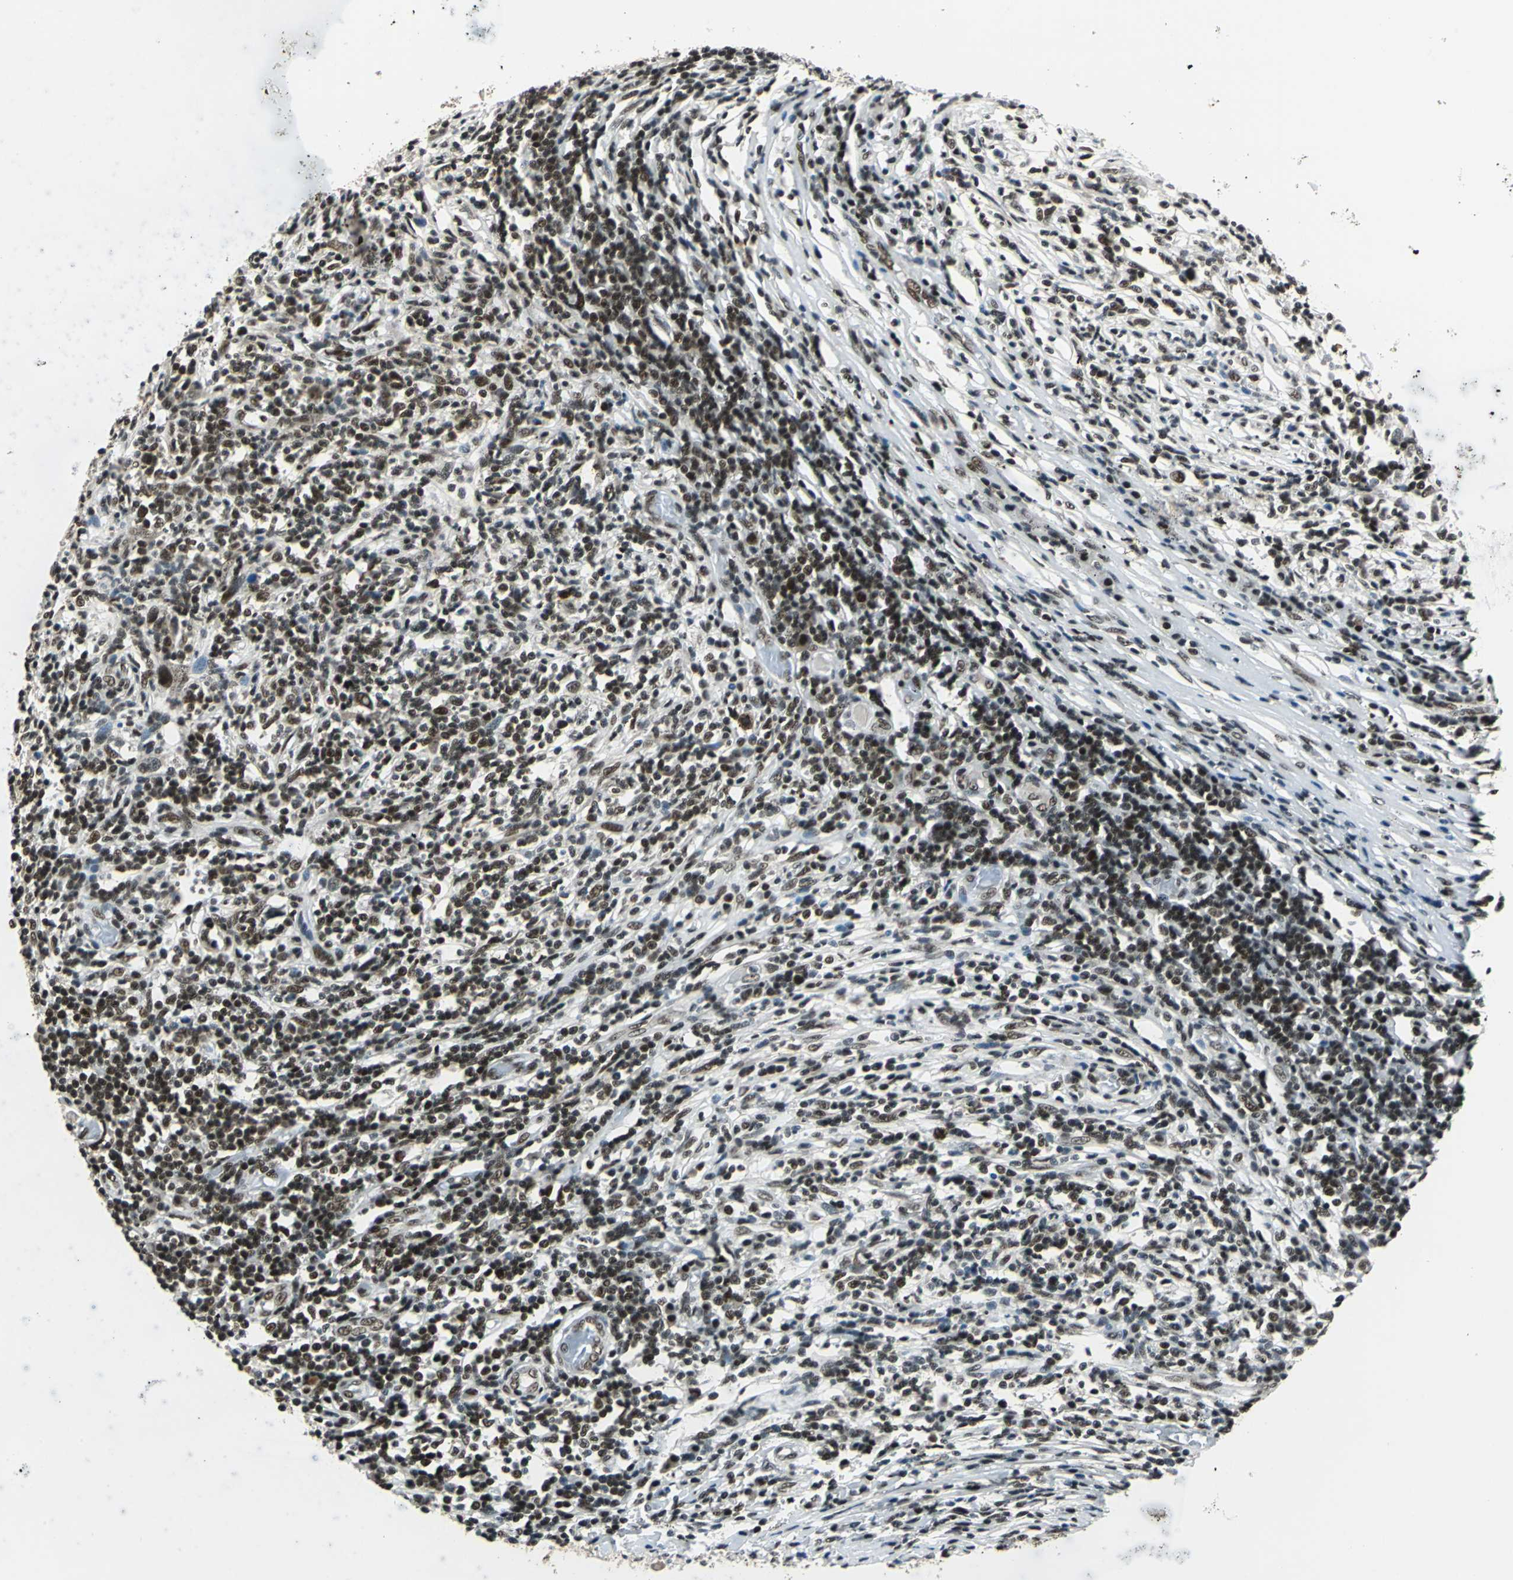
{"staining": {"intensity": "moderate", "quantity": ">75%", "location": "nuclear"}, "tissue": "melanoma", "cell_type": "Tumor cells", "image_type": "cancer", "snomed": [{"axis": "morphology", "description": "Malignant melanoma, Metastatic site"}, {"axis": "topography", "description": "Lymph node"}], "caption": "IHC of human malignant melanoma (metastatic site) displays medium levels of moderate nuclear positivity in approximately >75% of tumor cells.", "gene": "BCLAF1", "patient": {"sex": "male", "age": 61}}